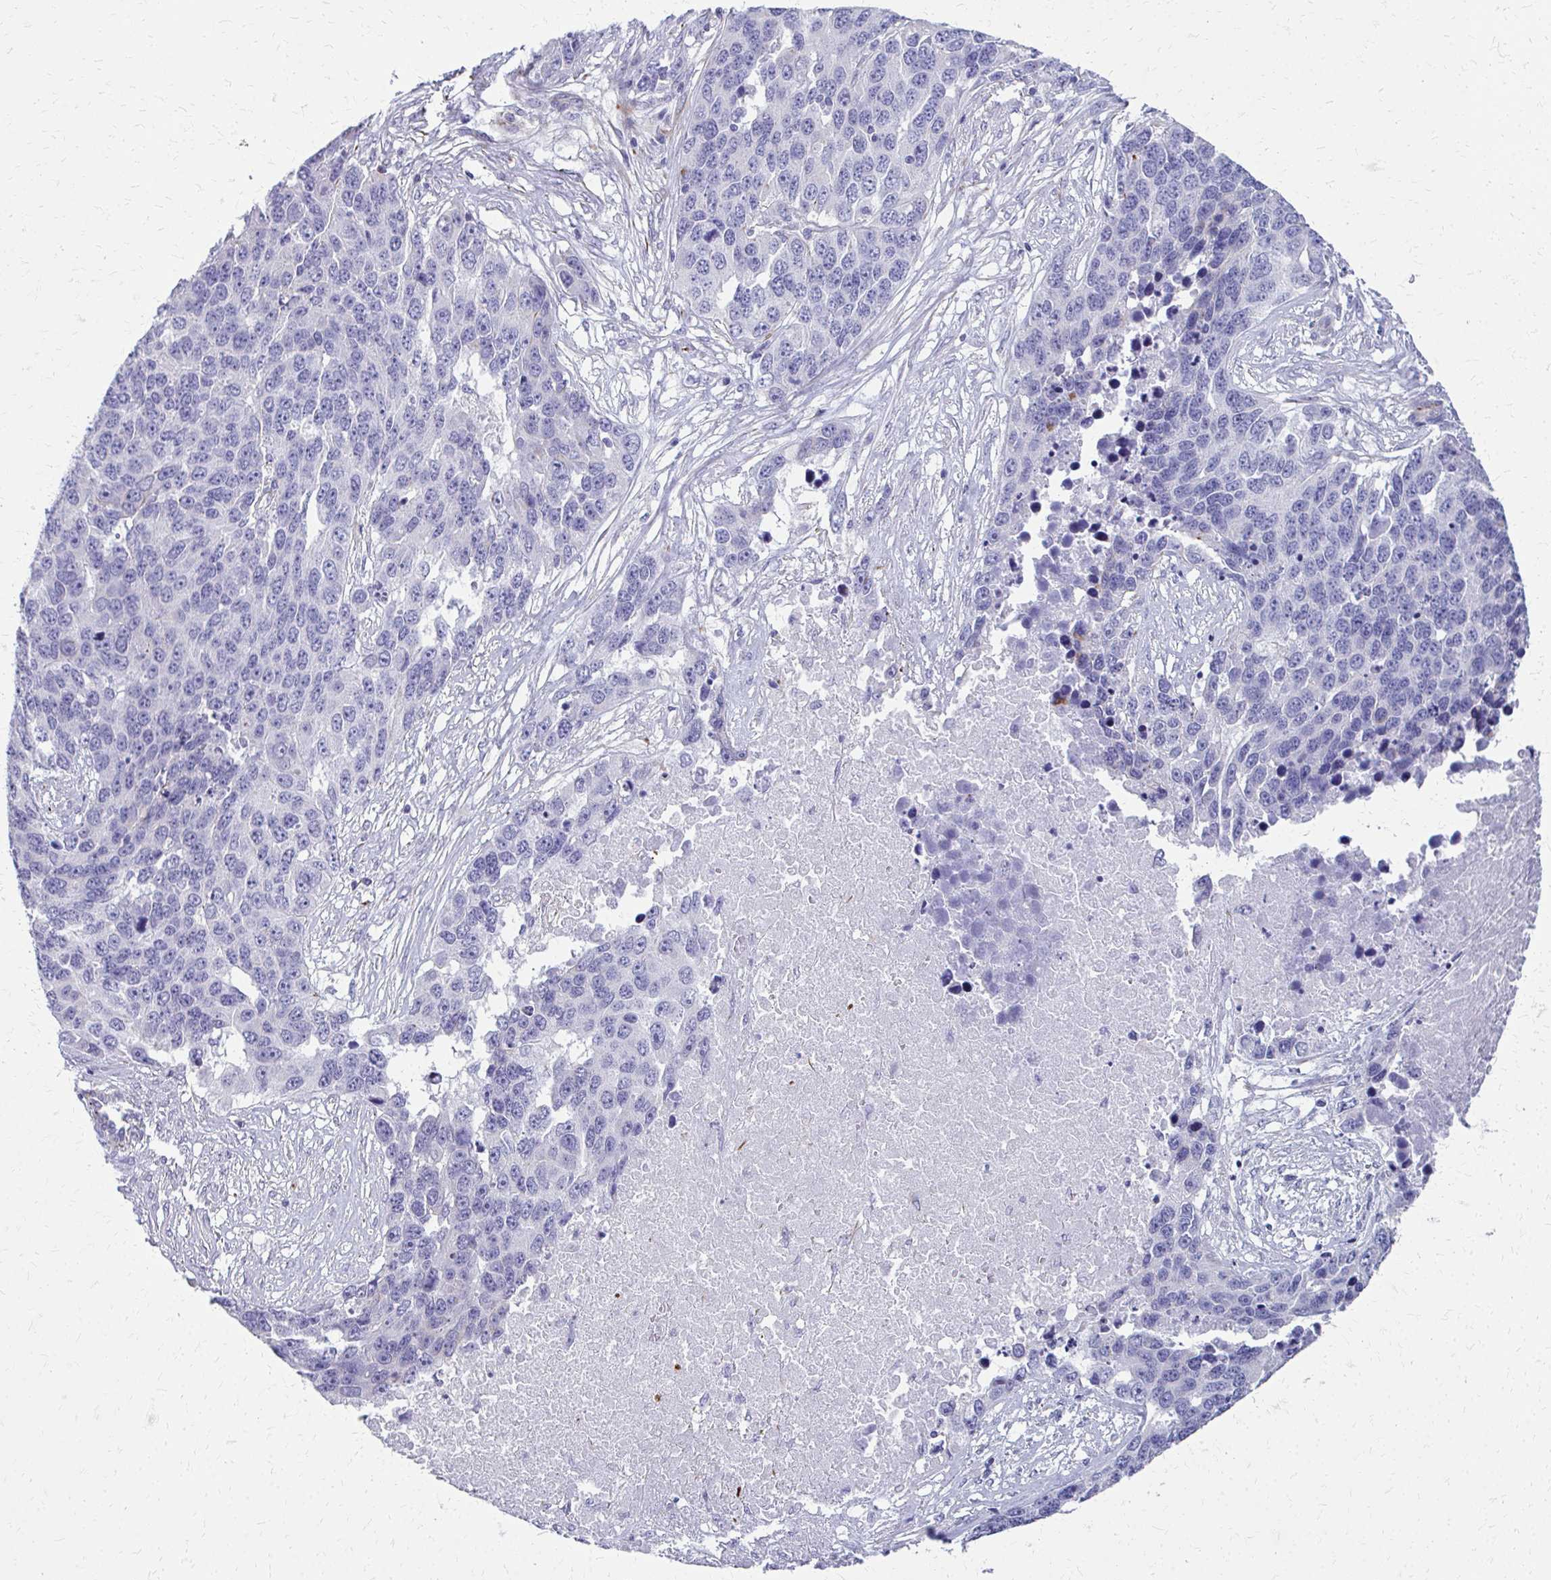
{"staining": {"intensity": "negative", "quantity": "none", "location": "none"}, "tissue": "ovarian cancer", "cell_type": "Tumor cells", "image_type": "cancer", "snomed": [{"axis": "morphology", "description": "Cystadenocarcinoma, serous, NOS"}, {"axis": "topography", "description": "Ovary"}], "caption": "This micrograph is of ovarian cancer (serous cystadenocarcinoma) stained with IHC to label a protein in brown with the nuclei are counter-stained blue. There is no staining in tumor cells. Brightfield microscopy of immunohistochemistry stained with DAB (brown) and hematoxylin (blue), captured at high magnification.", "gene": "TRIM6", "patient": {"sex": "female", "age": 76}}